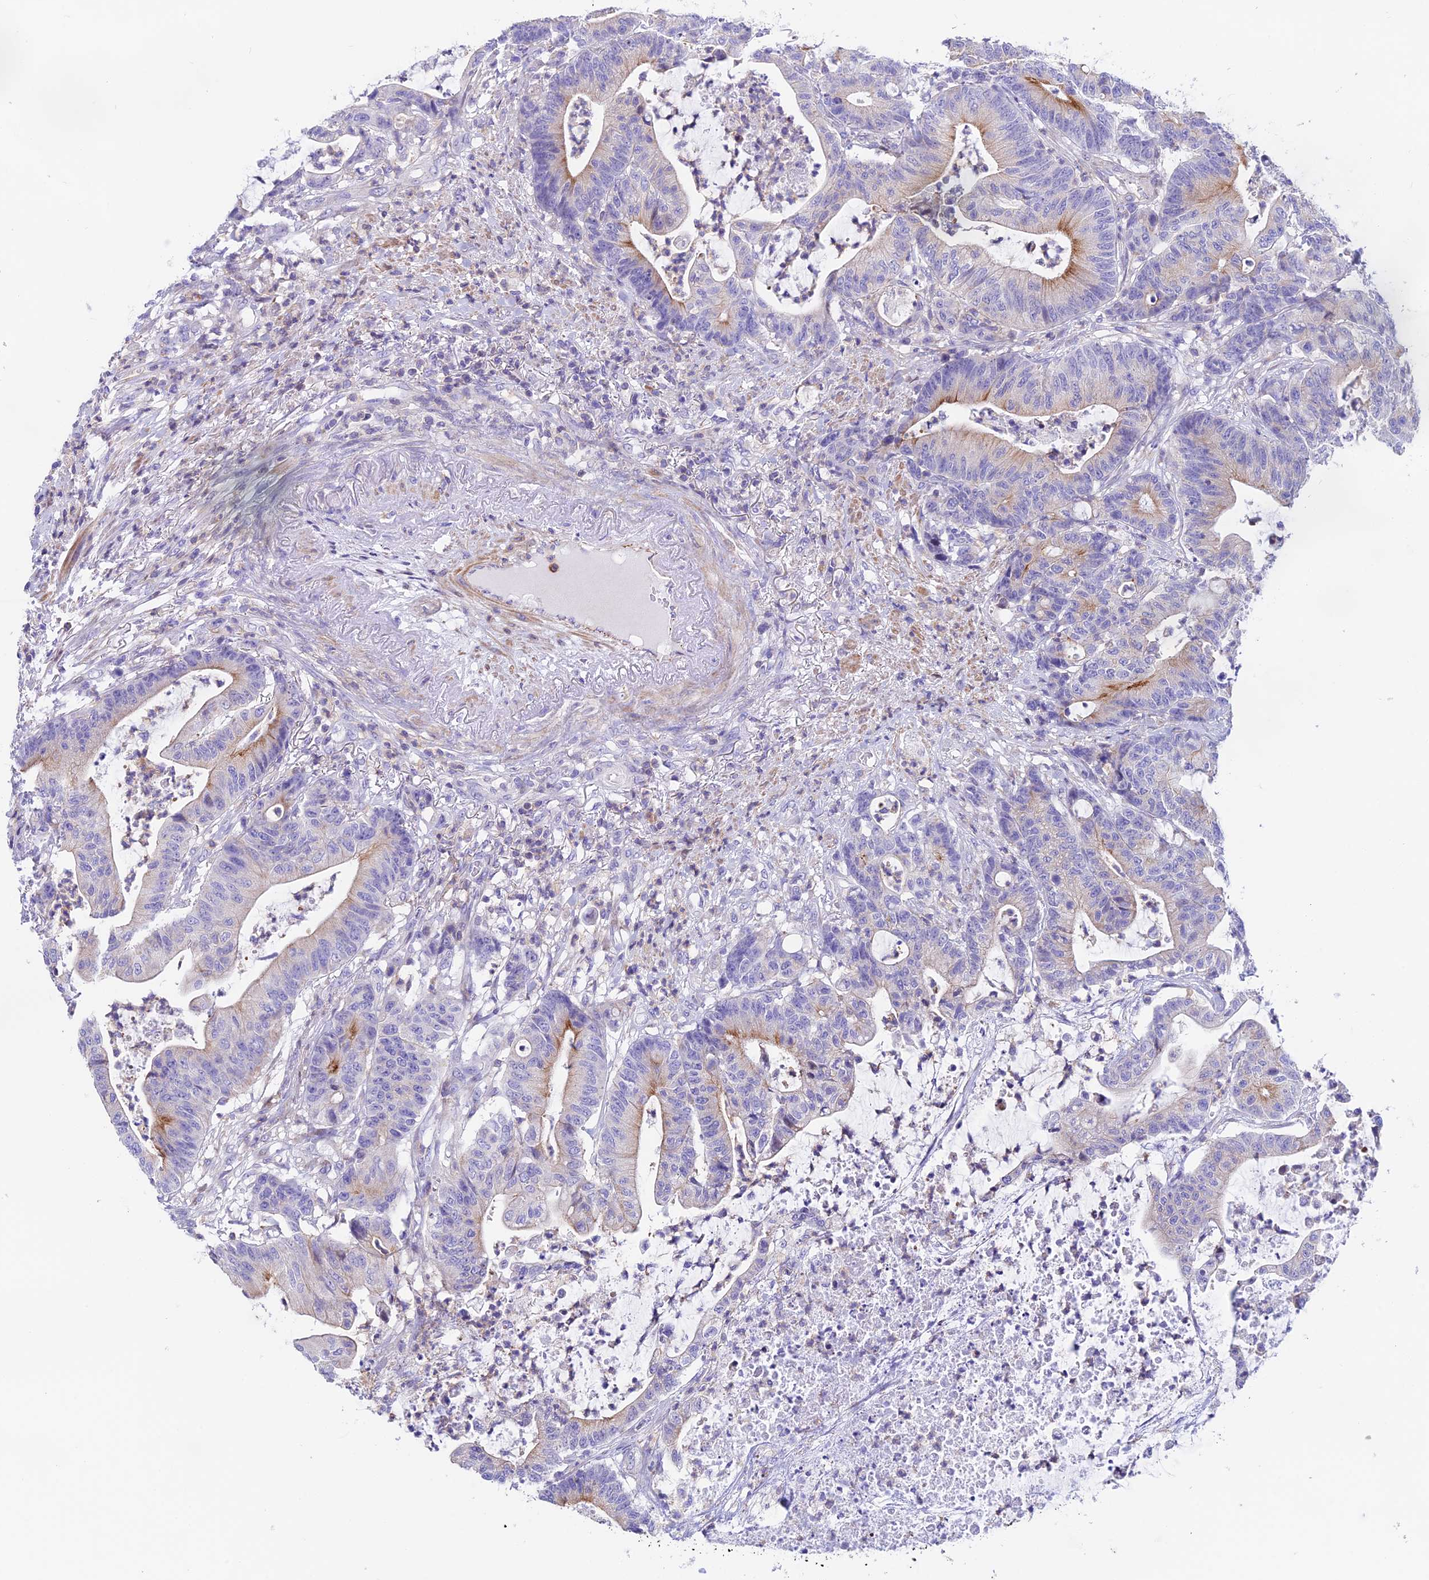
{"staining": {"intensity": "moderate", "quantity": "<25%", "location": "cytoplasmic/membranous"}, "tissue": "colorectal cancer", "cell_type": "Tumor cells", "image_type": "cancer", "snomed": [{"axis": "morphology", "description": "Adenocarcinoma, NOS"}, {"axis": "topography", "description": "Colon"}], "caption": "Immunohistochemical staining of adenocarcinoma (colorectal) shows moderate cytoplasmic/membranous protein staining in about <25% of tumor cells. The staining was performed using DAB (3,3'-diaminobenzidine), with brown indicating positive protein expression. Nuclei are stained blue with hematoxylin.", "gene": "PRIM1", "patient": {"sex": "female", "age": 84}}